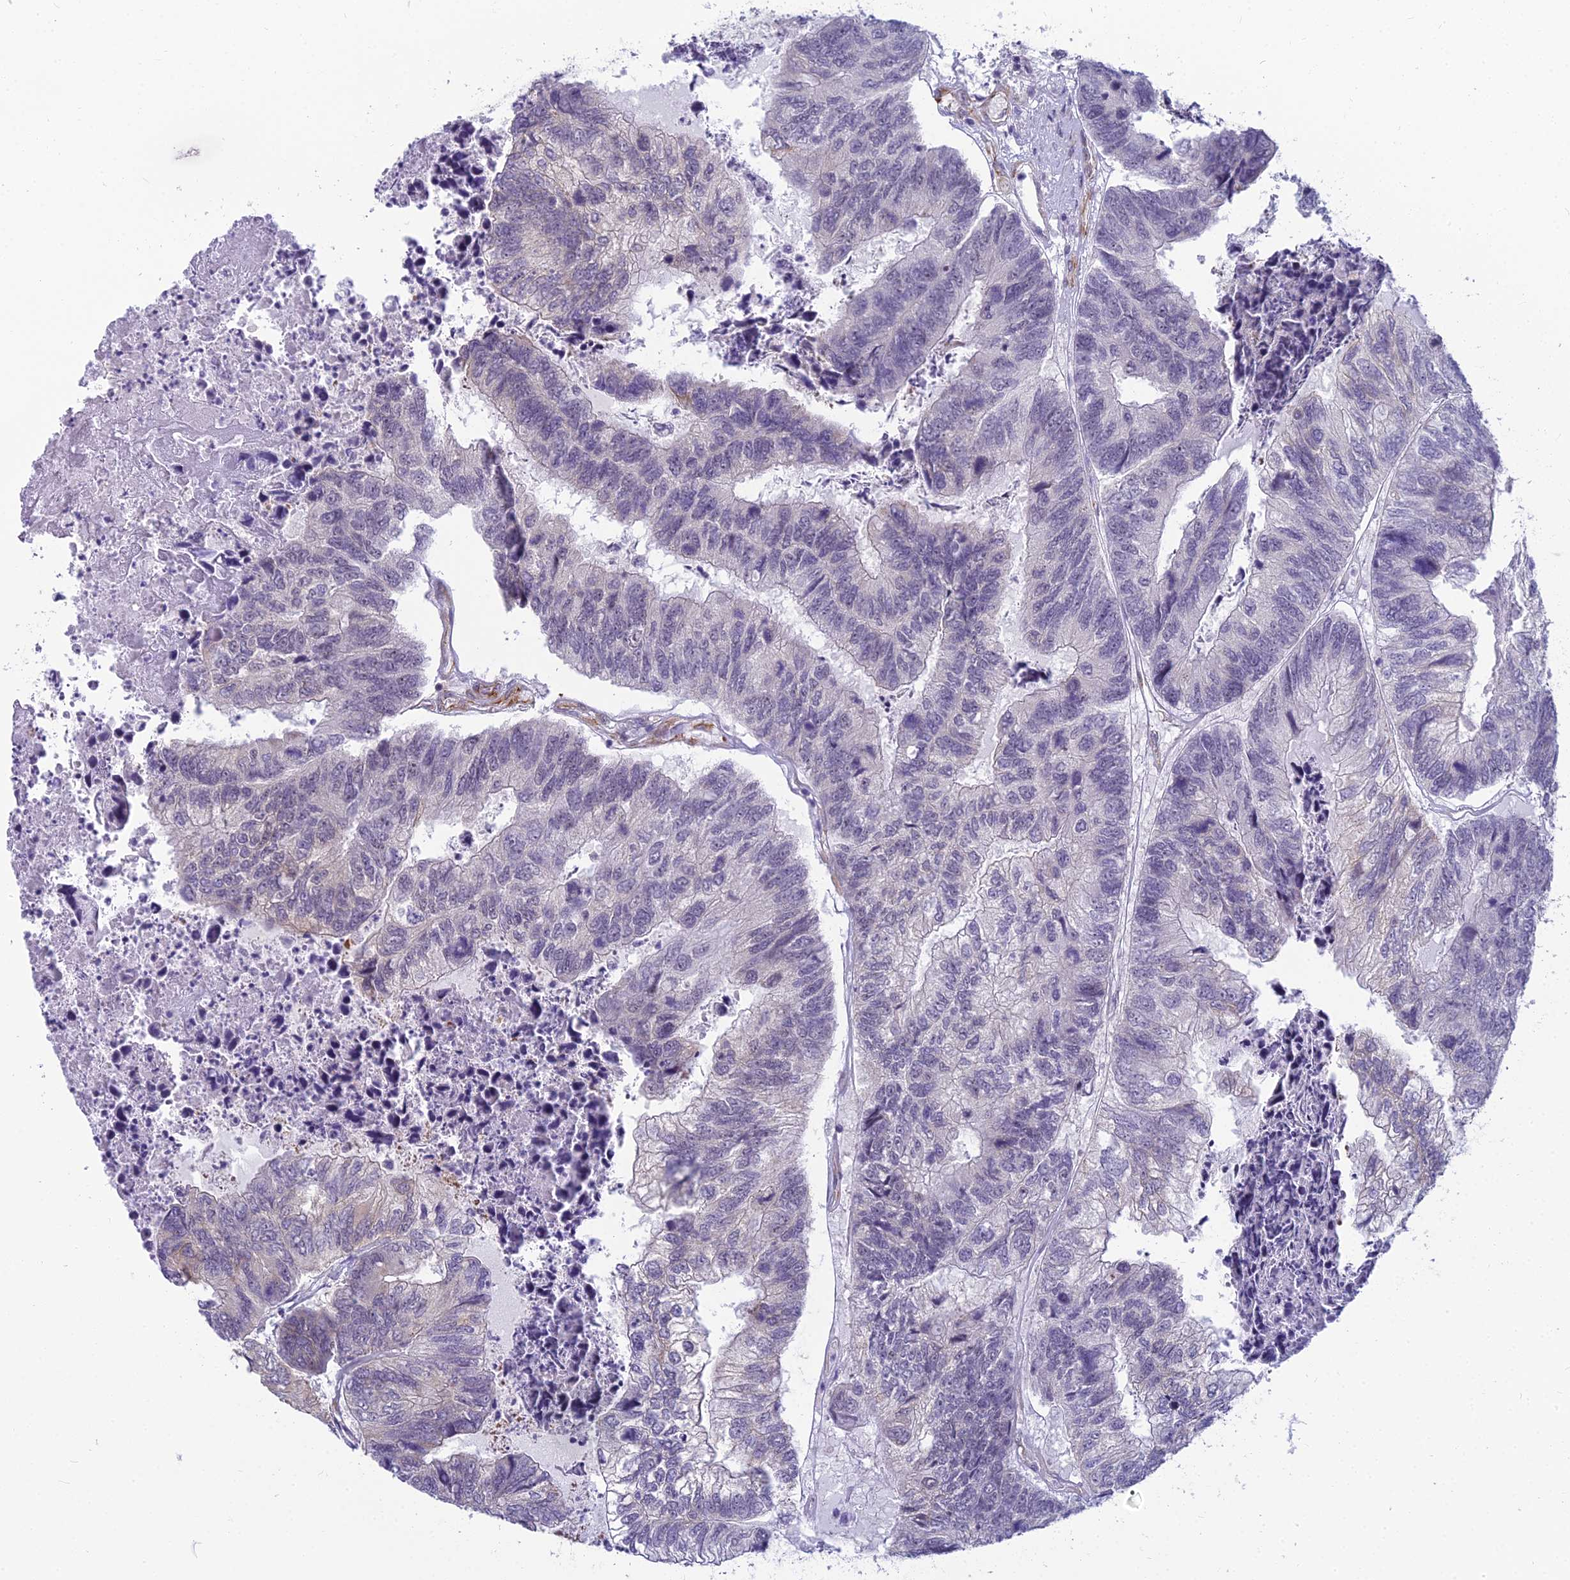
{"staining": {"intensity": "negative", "quantity": "none", "location": "none"}, "tissue": "colorectal cancer", "cell_type": "Tumor cells", "image_type": "cancer", "snomed": [{"axis": "morphology", "description": "Adenocarcinoma, NOS"}, {"axis": "topography", "description": "Colon"}], "caption": "Protein analysis of colorectal cancer reveals no significant positivity in tumor cells.", "gene": "RGL3", "patient": {"sex": "female", "age": 67}}